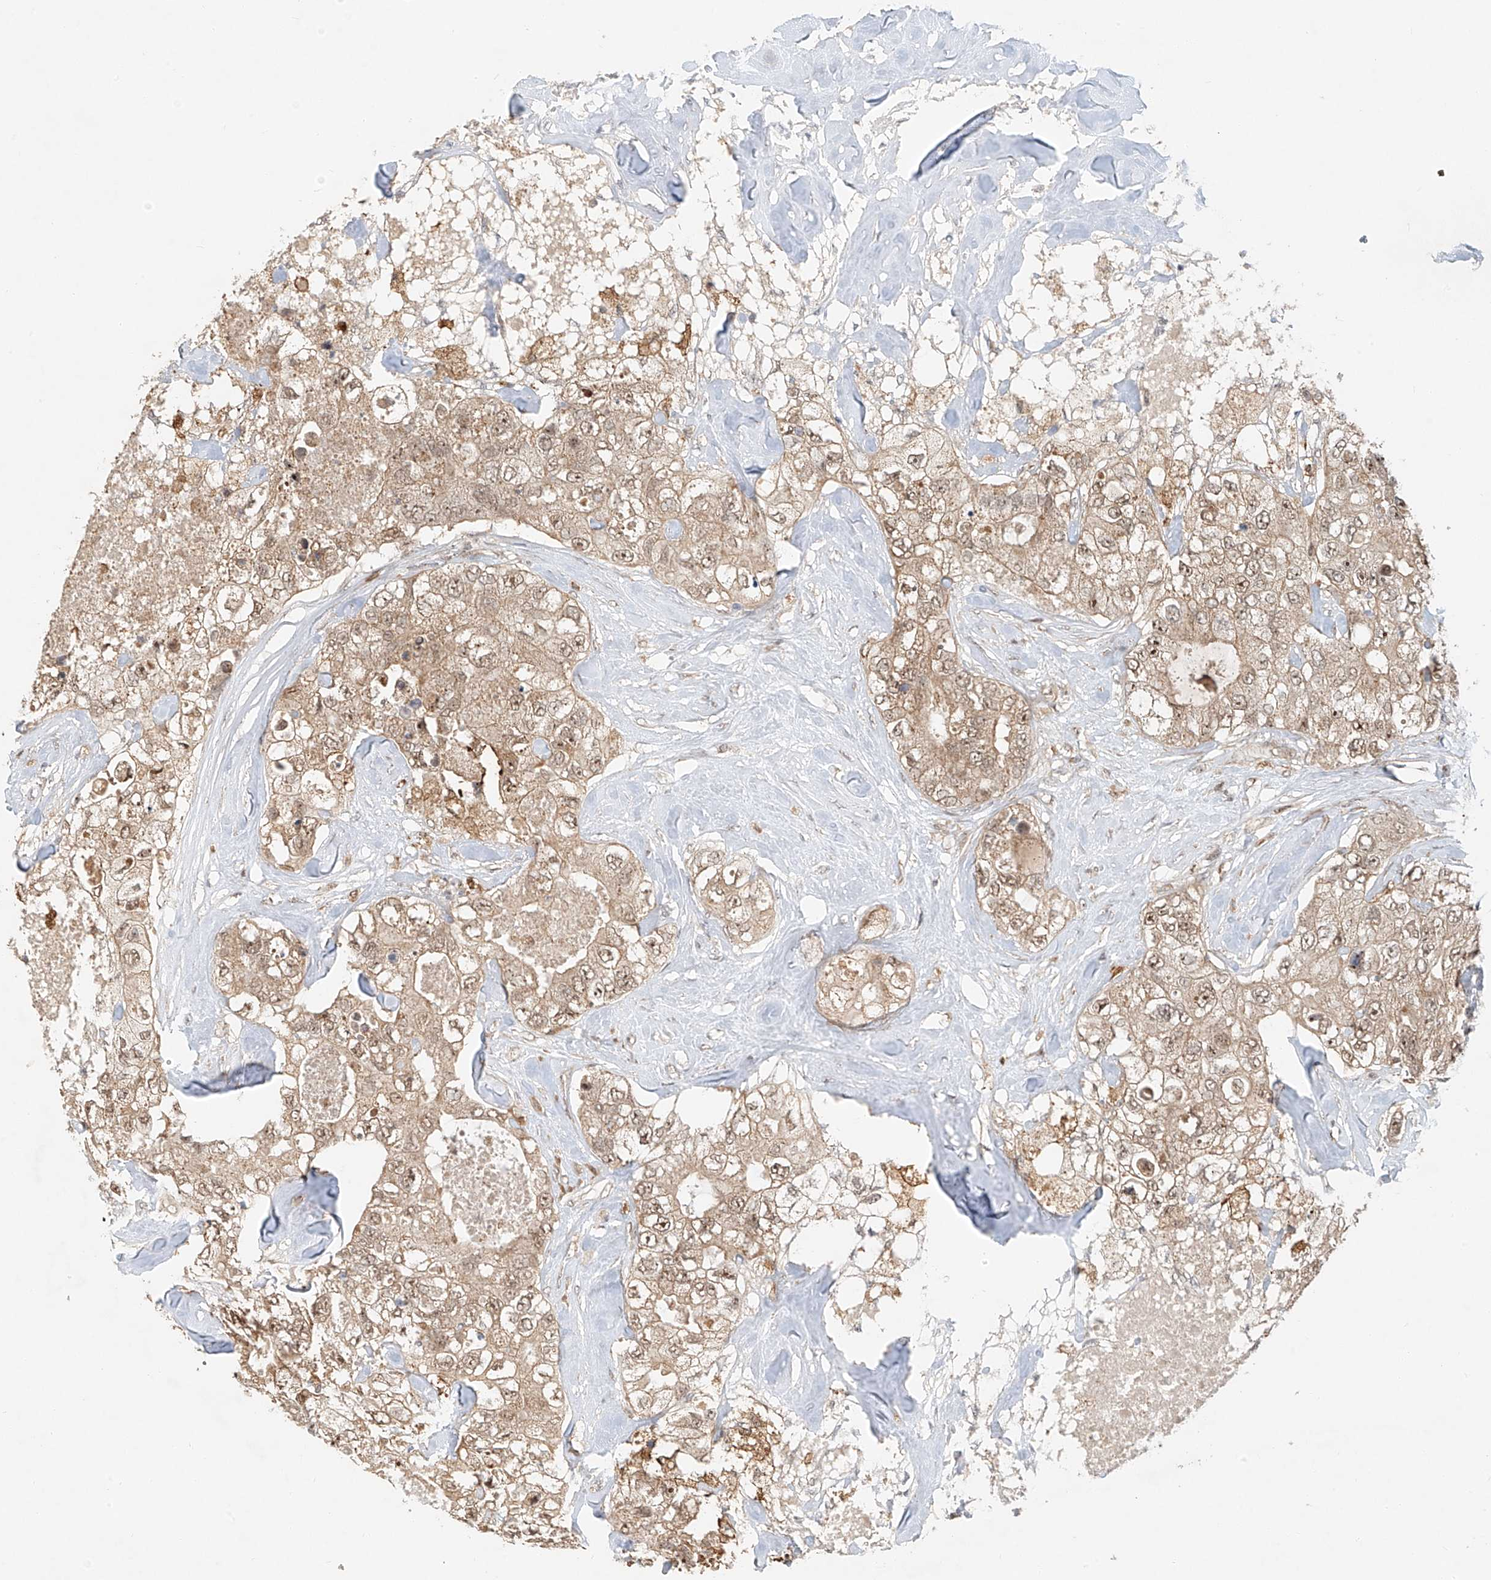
{"staining": {"intensity": "weak", "quantity": ">75%", "location": "cytoplasmic/membranous,nuclear"}, "tissue": "breast cancer", "cell_type": "Tumor cells", "image_type": "cancer", "snomed": [{"axis": "morphology", "description": "Duct carcinoma"}, {"axis": "topography", "description": "Breast"}], "caption": "Protein expression analysis of human breast cancer (infiltrating ductal carcinoma) reveals weak cytoplasmic/membranous and nuclear staining in about >75% of tumor cells.", "gene": "SYTL3", "patient": {"sex": "female", "age": 62}}